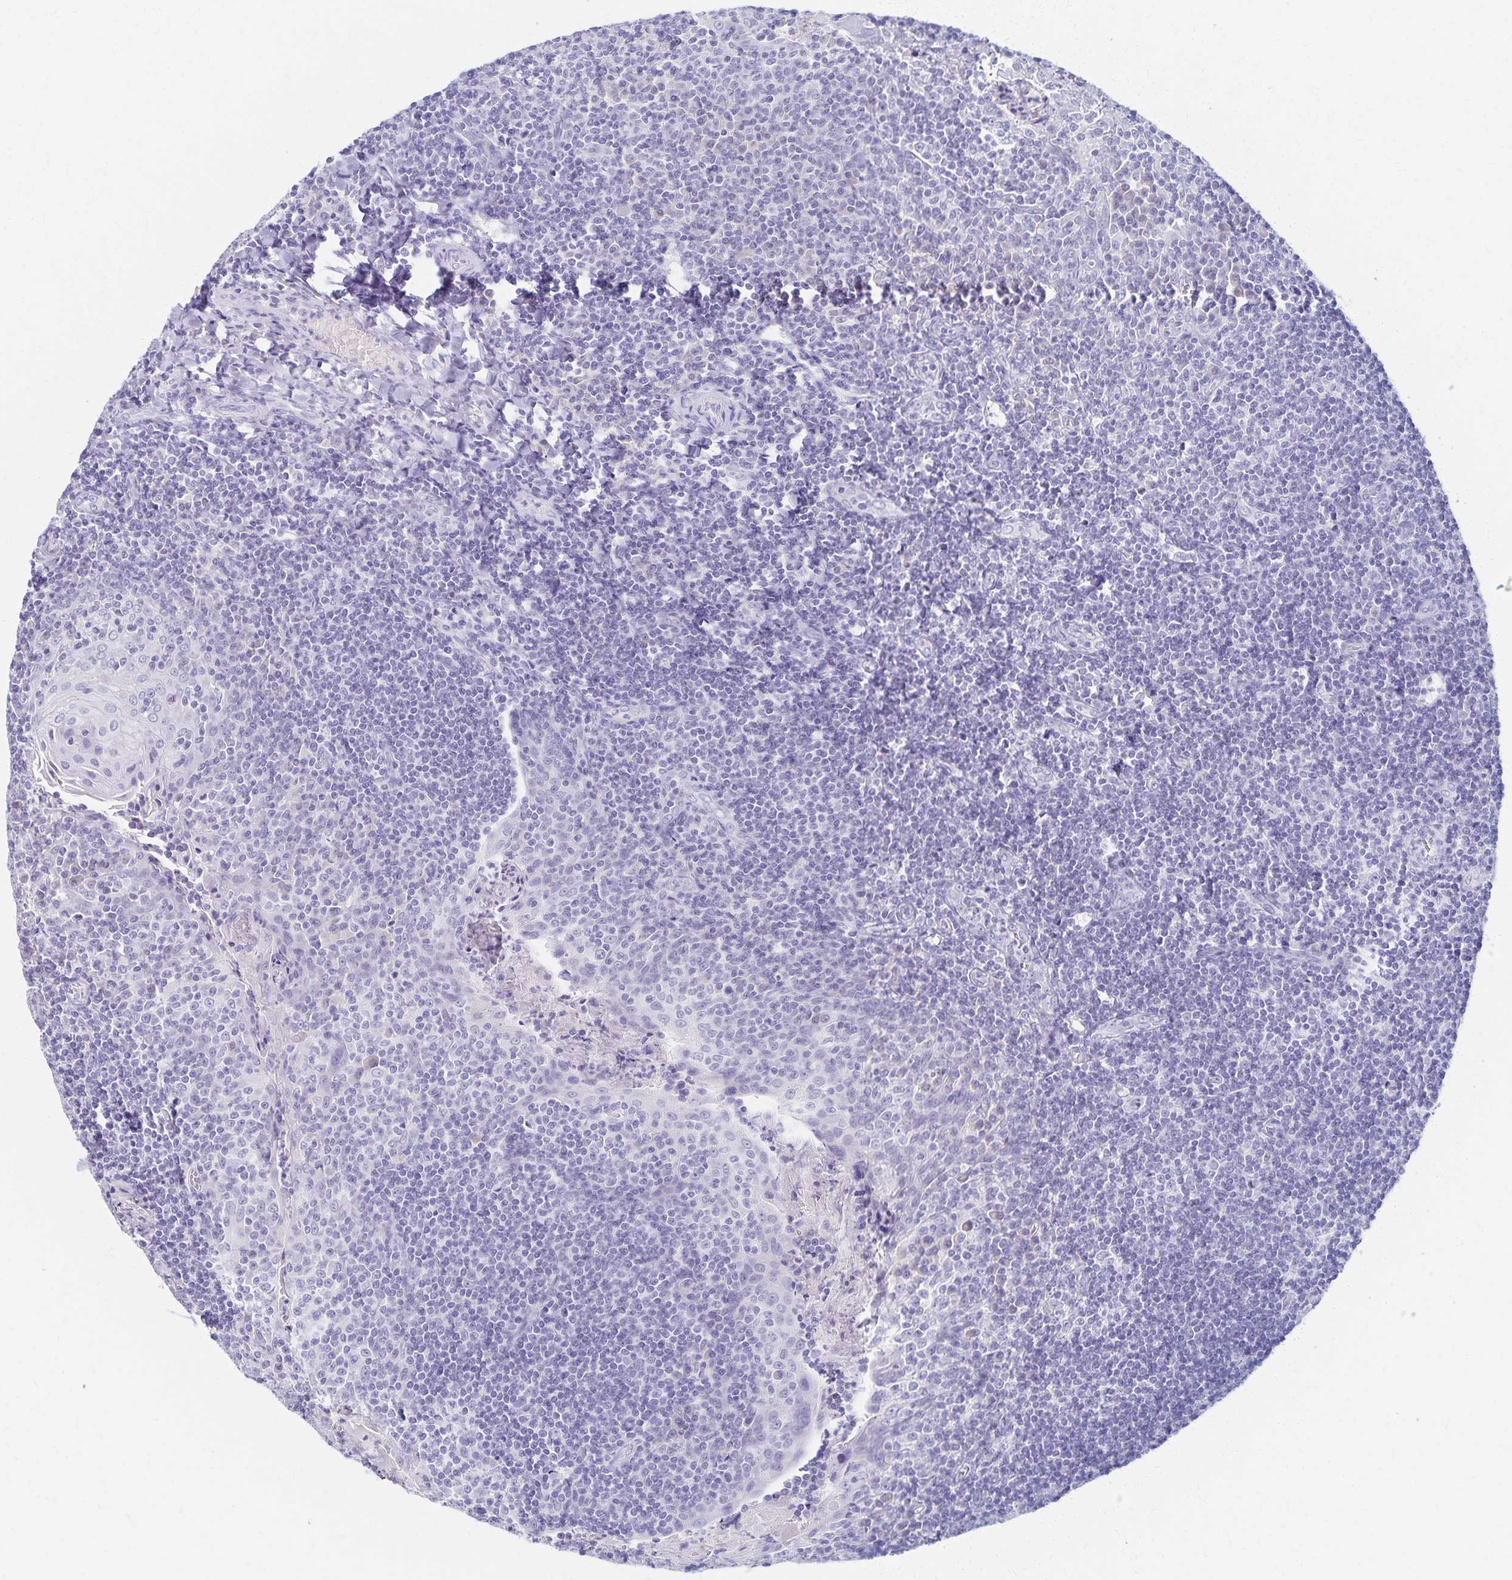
{"staining": {"intensity": "negative", "quantity": "none", "location": "none"}, "tissue": "tonsil", "cell_type": "Germinal center cells", "image_type": "normal", "snomed": [{"axis": "morphology", "description": "Normal tissue, NOS"}, {"axis": "morphology", "description": "Inflammation, NOS"}, {"axis": "topography", "description": "Tonsil"}], "caption": "IHC histopathology image of unremarkable tonsil: tonsil stained with DAB exhibits no significant protein expression in germinal center cells. (Stains: DAB (3,3'-diaminobenzidine) IHC with hematoxylin counter stain, Microscopy: brightfield microscopy at high magnification).", "gene": "C2orf50", "patient": {"sex": "female", "age": 31}}